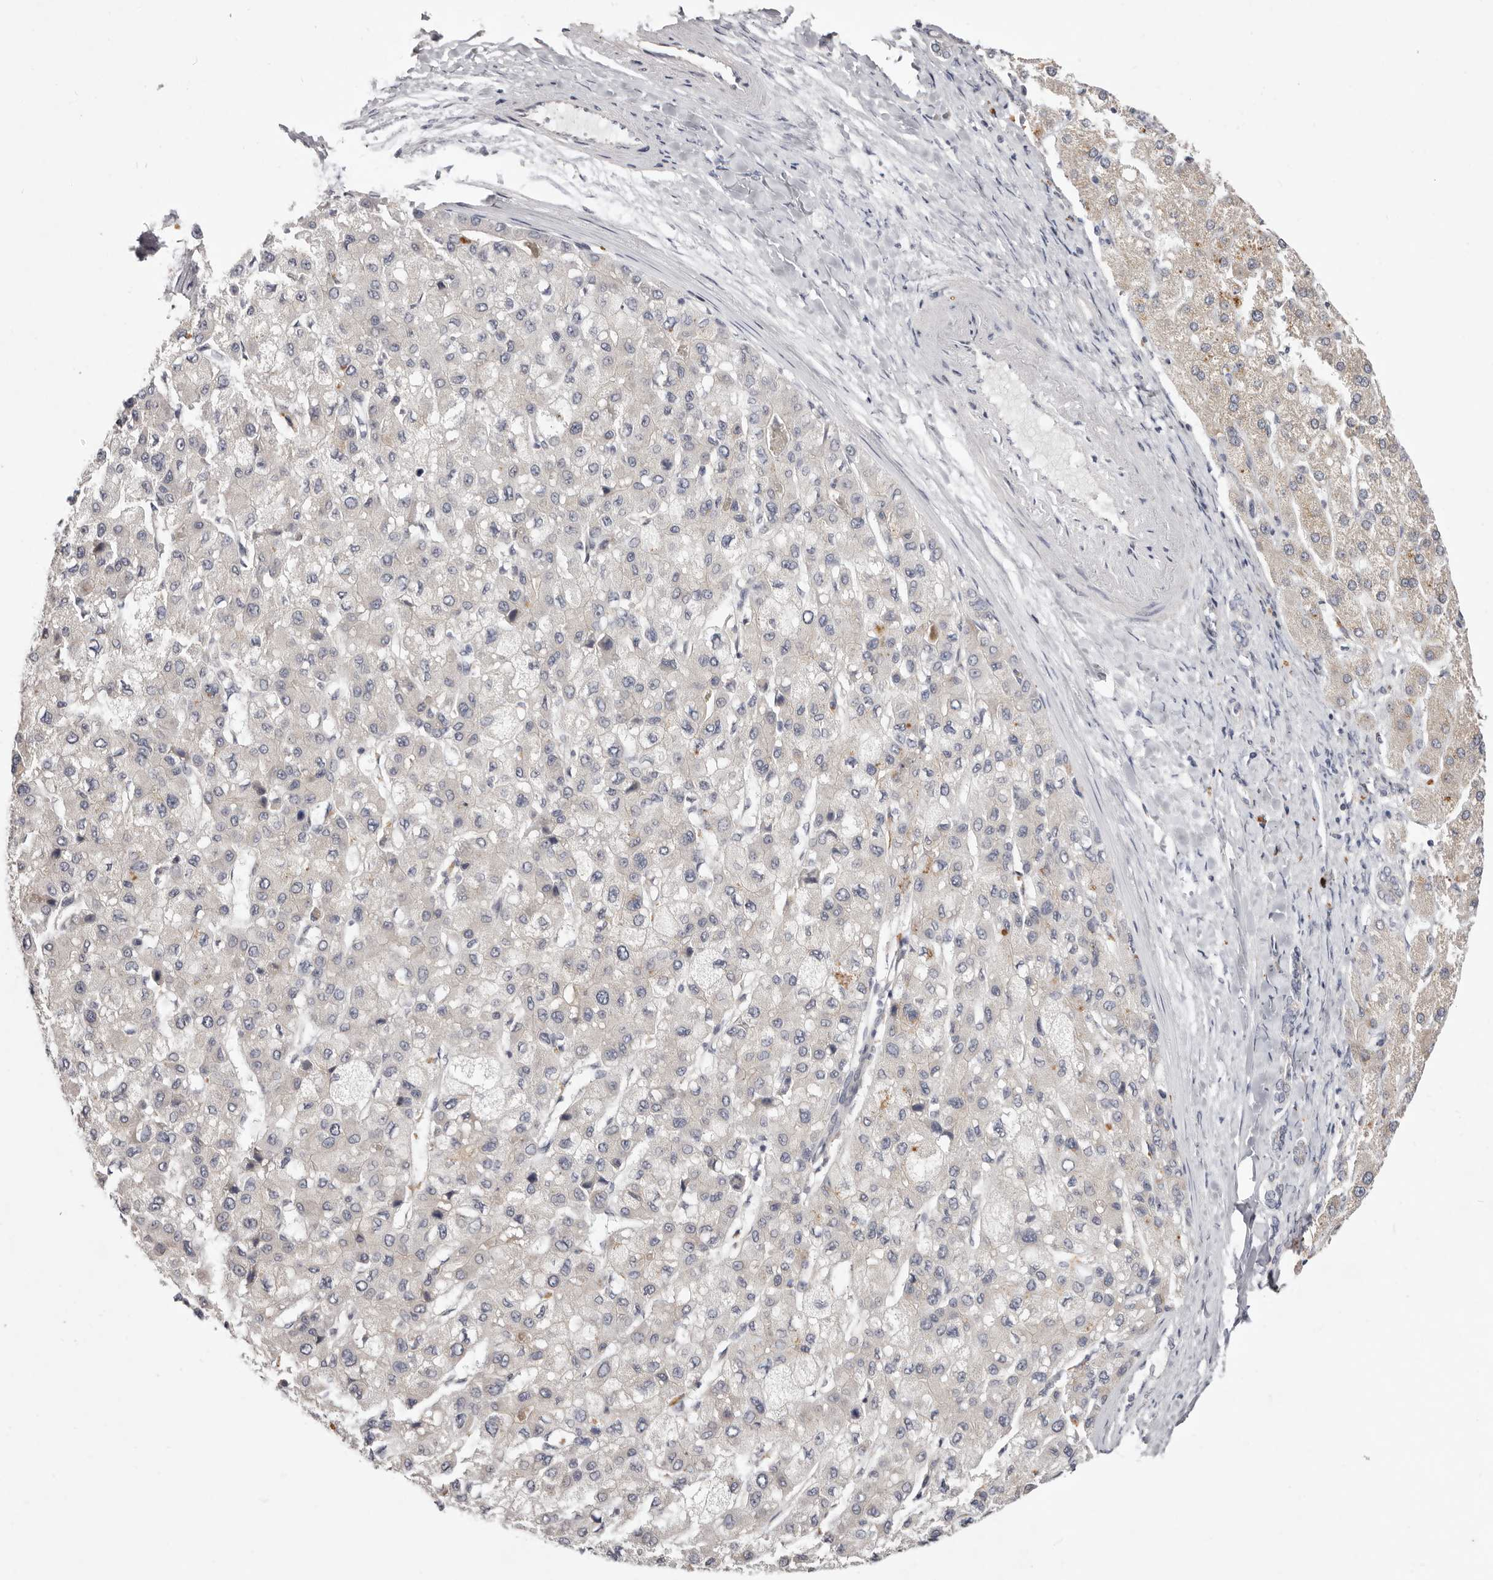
{"staining": {"intensity": "negative", "quantity": "none", "location": "none"}, "tissue": "liver cancer", "cell_type": "Tumor cells", "image_type": "cancer", "snomed": [{"axis": "morphology", "description": "Carcinoma, Hepatocellular, NOS"}, {"axis": "topography", "description": "Liver"}], "caption": "Tumor cells show no significant positivity in hepatocellular carcinoma (liver).", "gene": "GARNL3", "patient": {"sex": "male", "age": 80}}